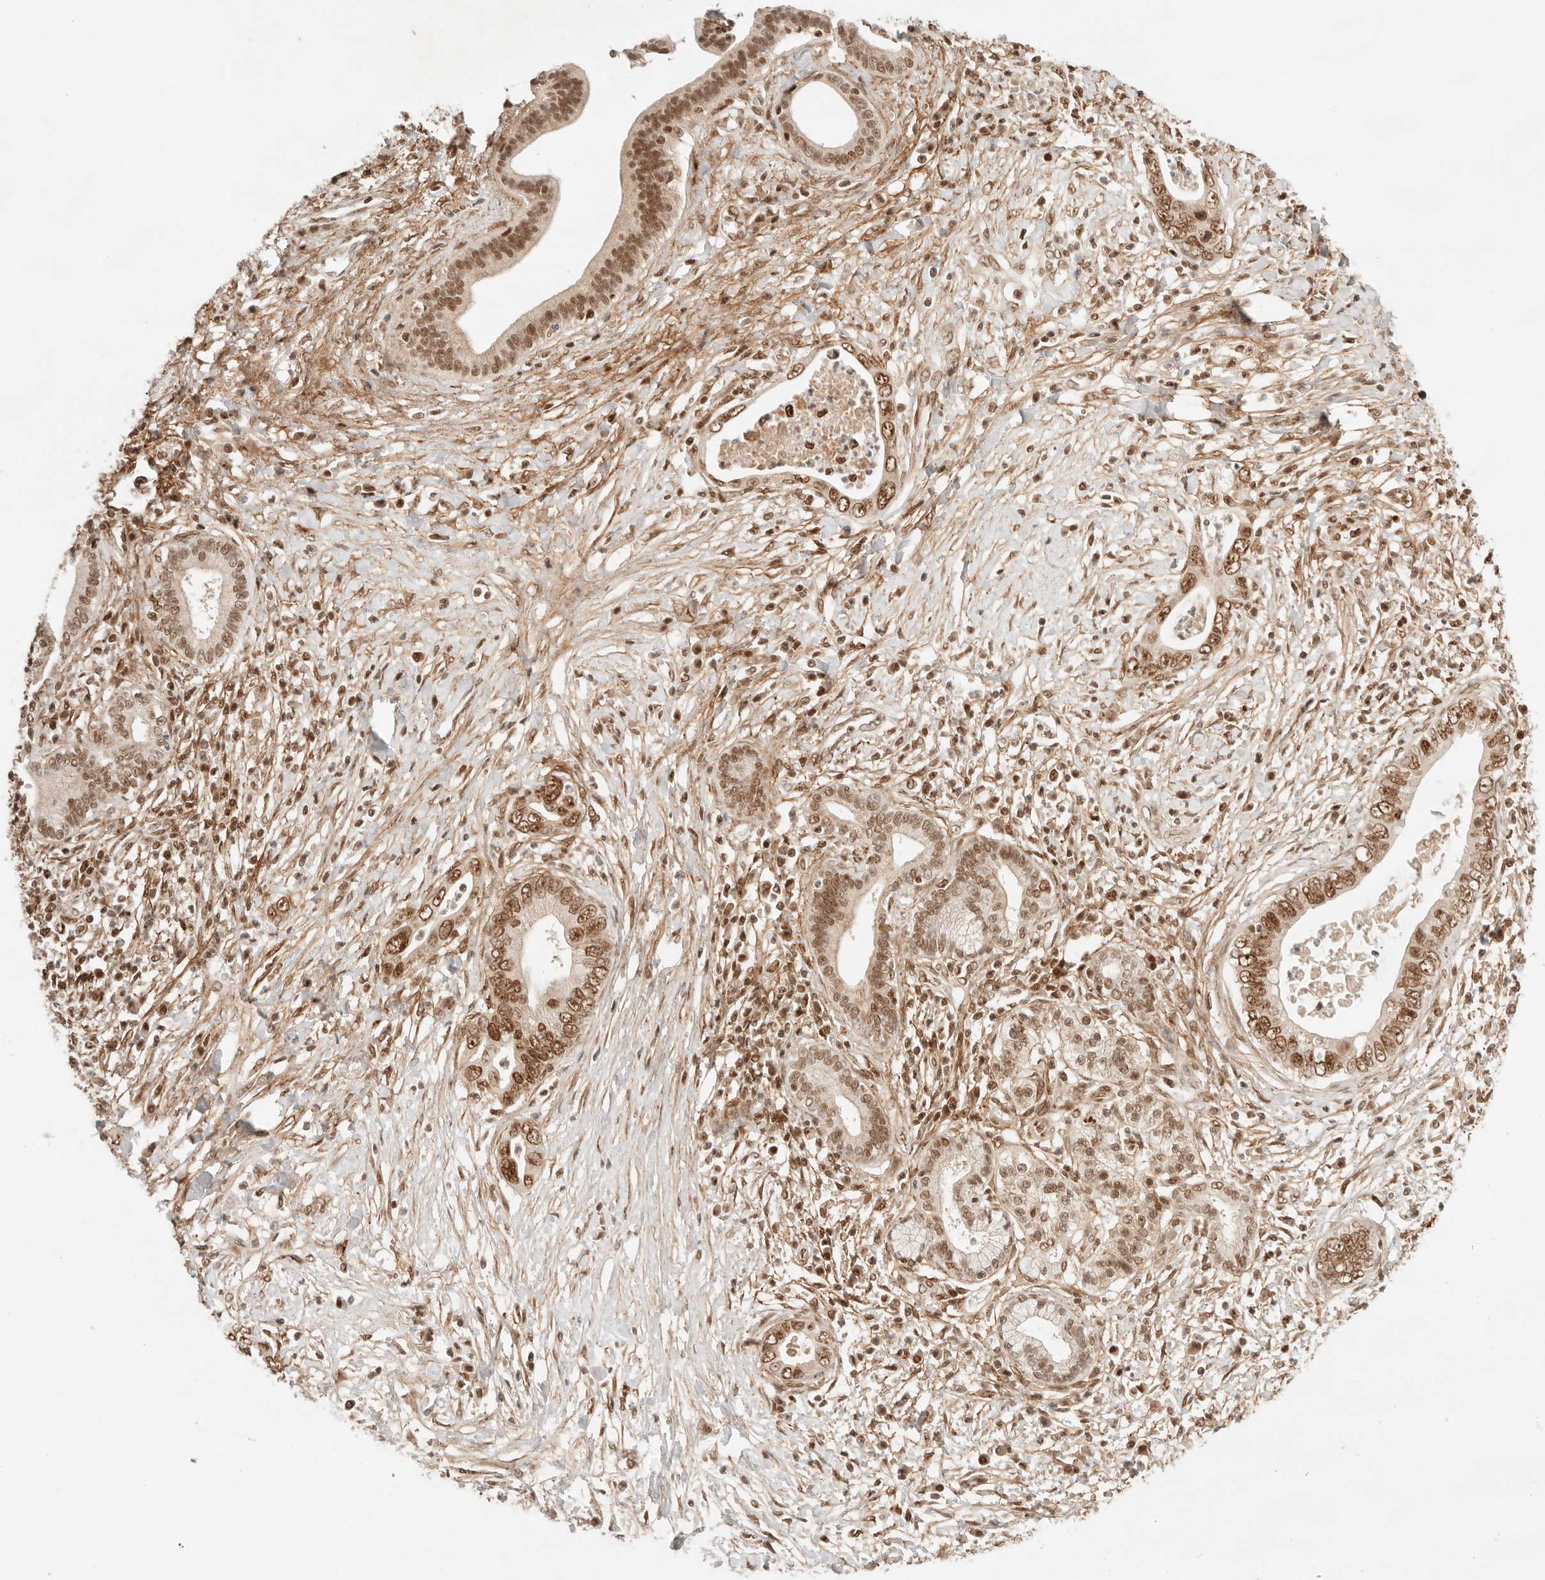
{"staining": {"intensity": "moderate", "quantity": ">75%", "location": "nuclear"}, "tissue": "pancreatic cancer", "cell_type": "Tumor cells", "image_type": "cancer", "snomed": [{"axis": "morphology", "description": "Adenocarcinoma, NOS"}, {"axis": "topography", "description": "Pancreas"}], "caption": "Human pancreatic adenocarcinoma stained with a protein marker exhibits moderate staining in tumor cells.", "gene": "GTF2E2", "patient": {"sex": "male", "age": 75}}